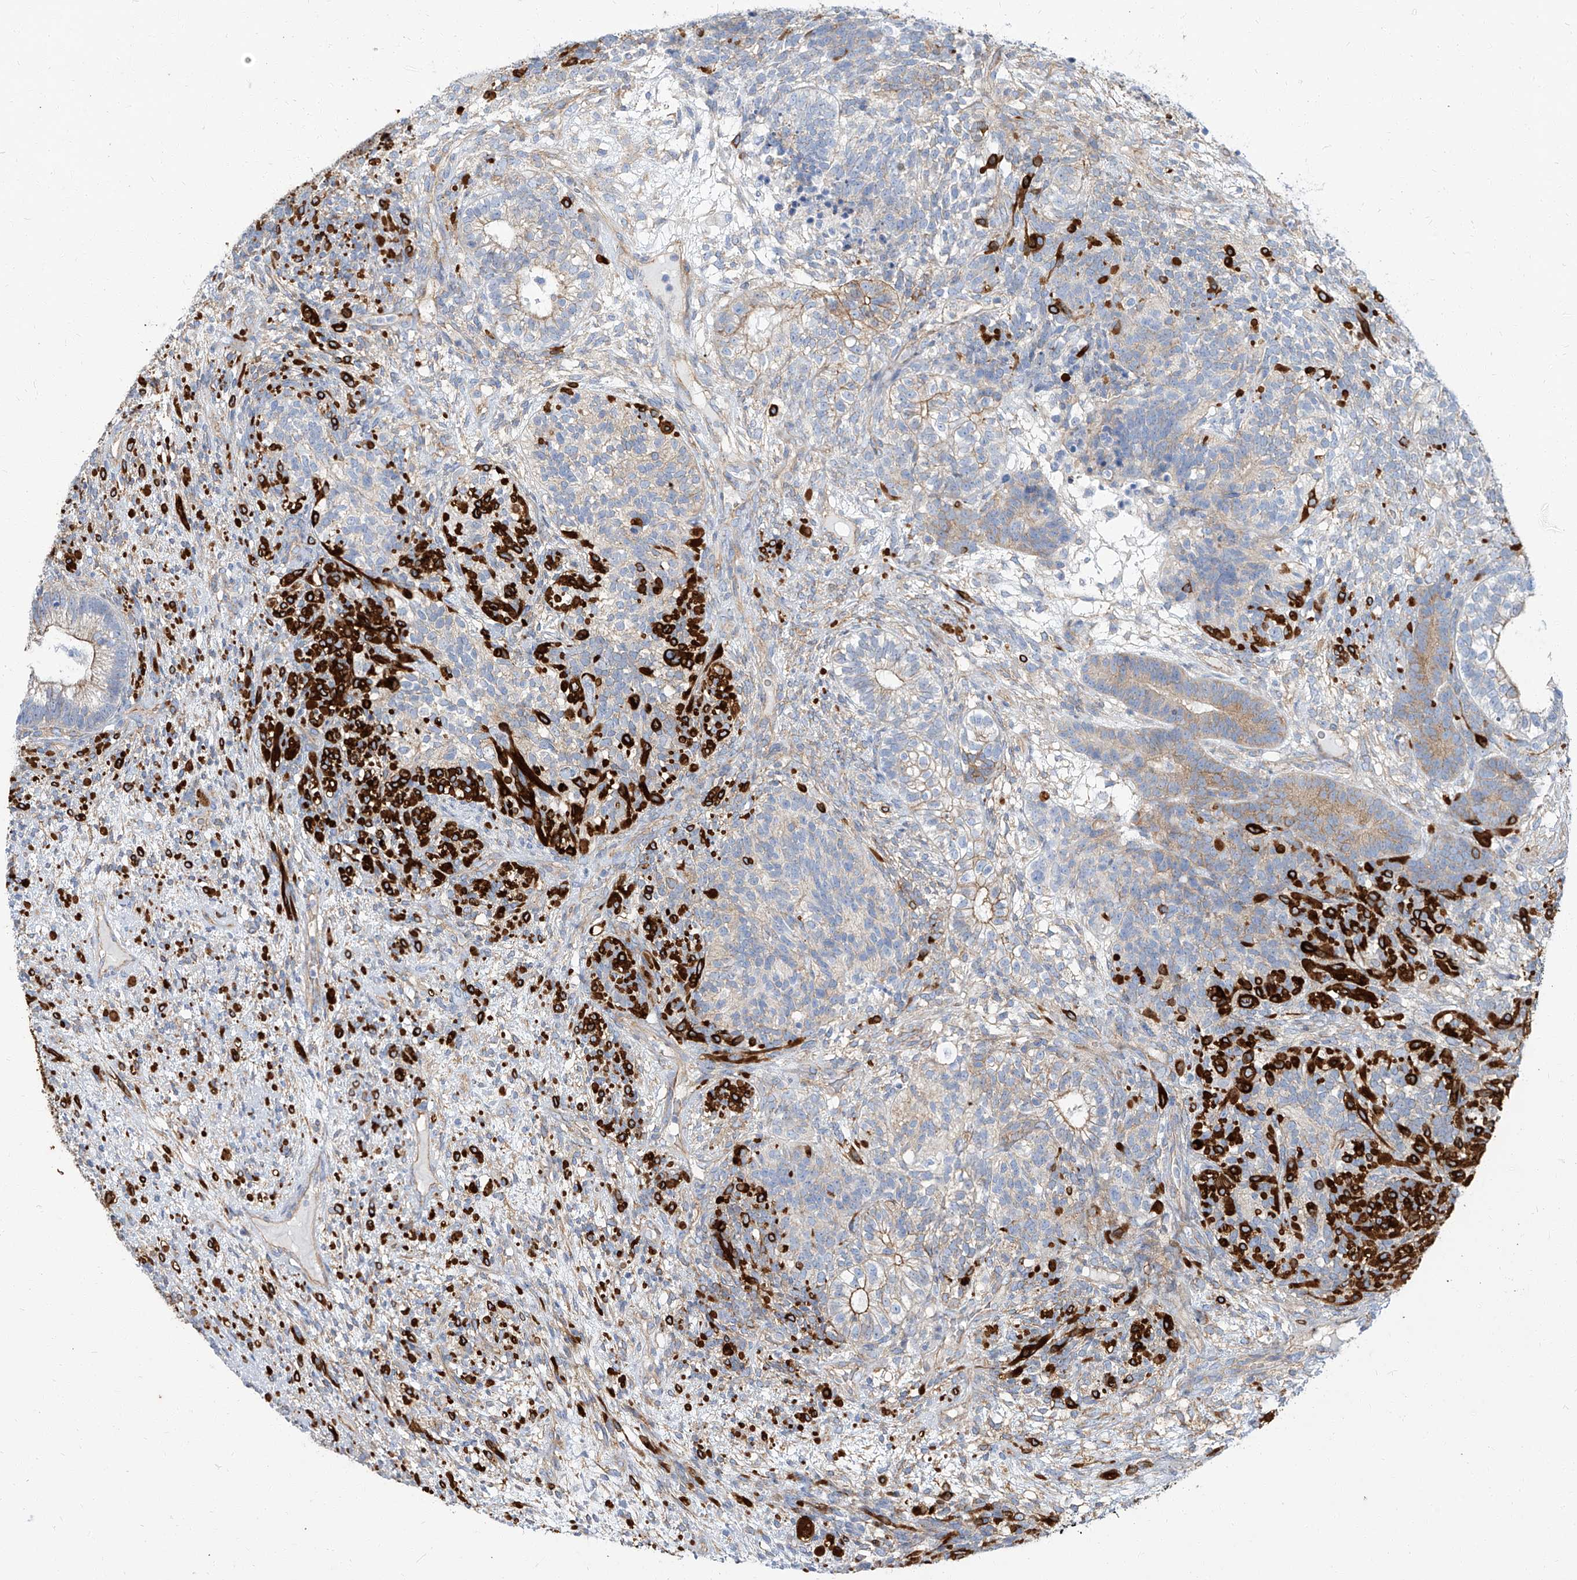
{"staining": {"intensity": "moderate", "quantity": "<25%", "location": "cytoplasmic/membranous"}, "tissue": "testis cancer", "cell_type": "Tumor cells", "image_type": "cancer", "snomed": [{"axis": "morphology", "description": "Seminoma, NOS"}, {"axis": "morphology", "description": "Carcinoma, Embryonal, NOS"}, {"axis": "topography", "description": "Testis"}], "caption": "Moderate cytoplasmic/membranous staining for a protein is seen in approximately <25% of tumor cells of testis cancer (seminoma) using immunohistochemistry.", "gene": "TXLNB", "patient": {"sex": "male", "age": 28}}